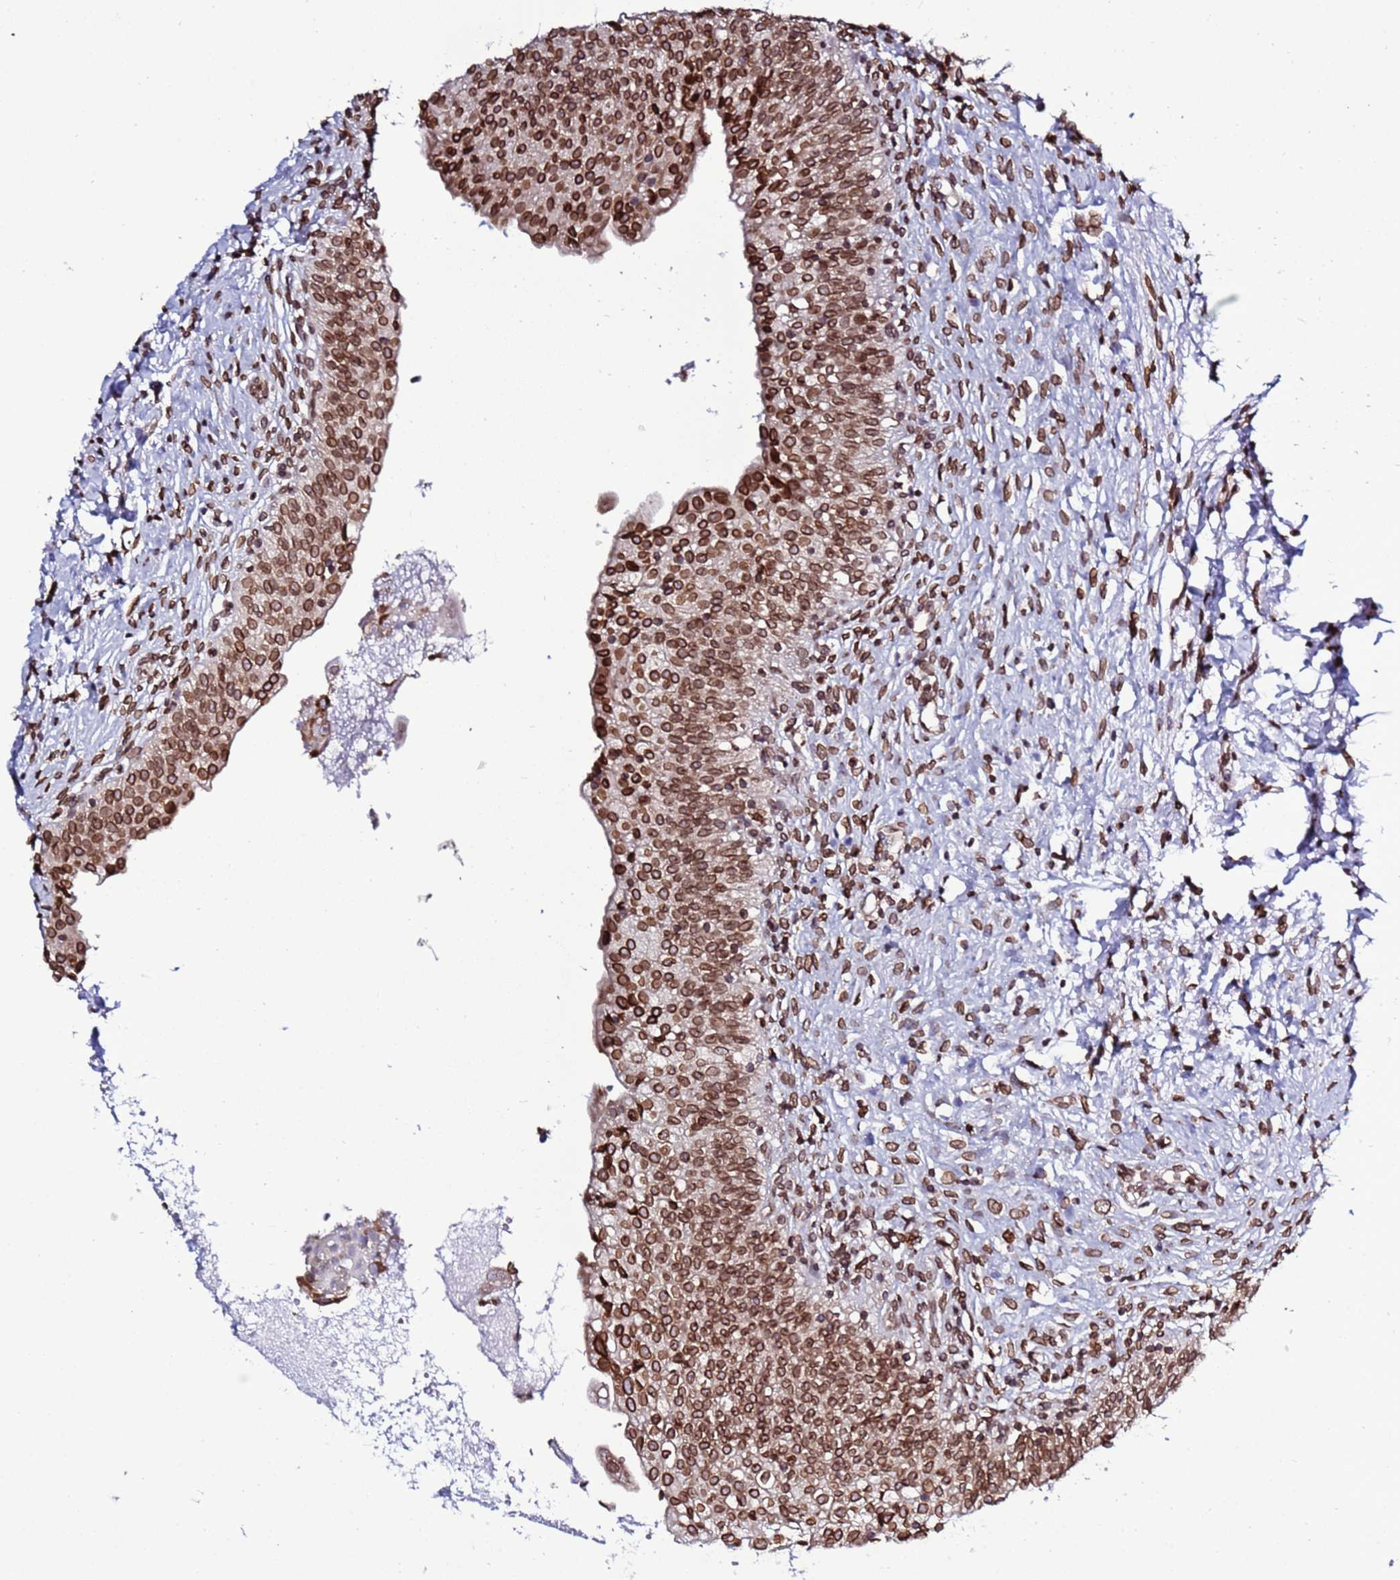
{"staining": {"intensity": "strong", "quantity": ">75%", "location": "cytoplasmic/membranous,nuclear"}, "tissue": "urinary bladder", "cell_type": "Urothelial cells", "image_type": "normal", "snomed": [{"axis": "morphology", "description": "Normal tissue, NOS"}, {"axis": "topography", "description": "Urinary bladder"}], "caption": "Urinary bladder stained with DAB immunohistochemistry displays high levels of strong cytoplasmic/membranous,nuclear positivity in approximately >75% of urothelial cells.", "gene": "TOR1AIP1", "patient": {"sex": "male", "age": 55}}